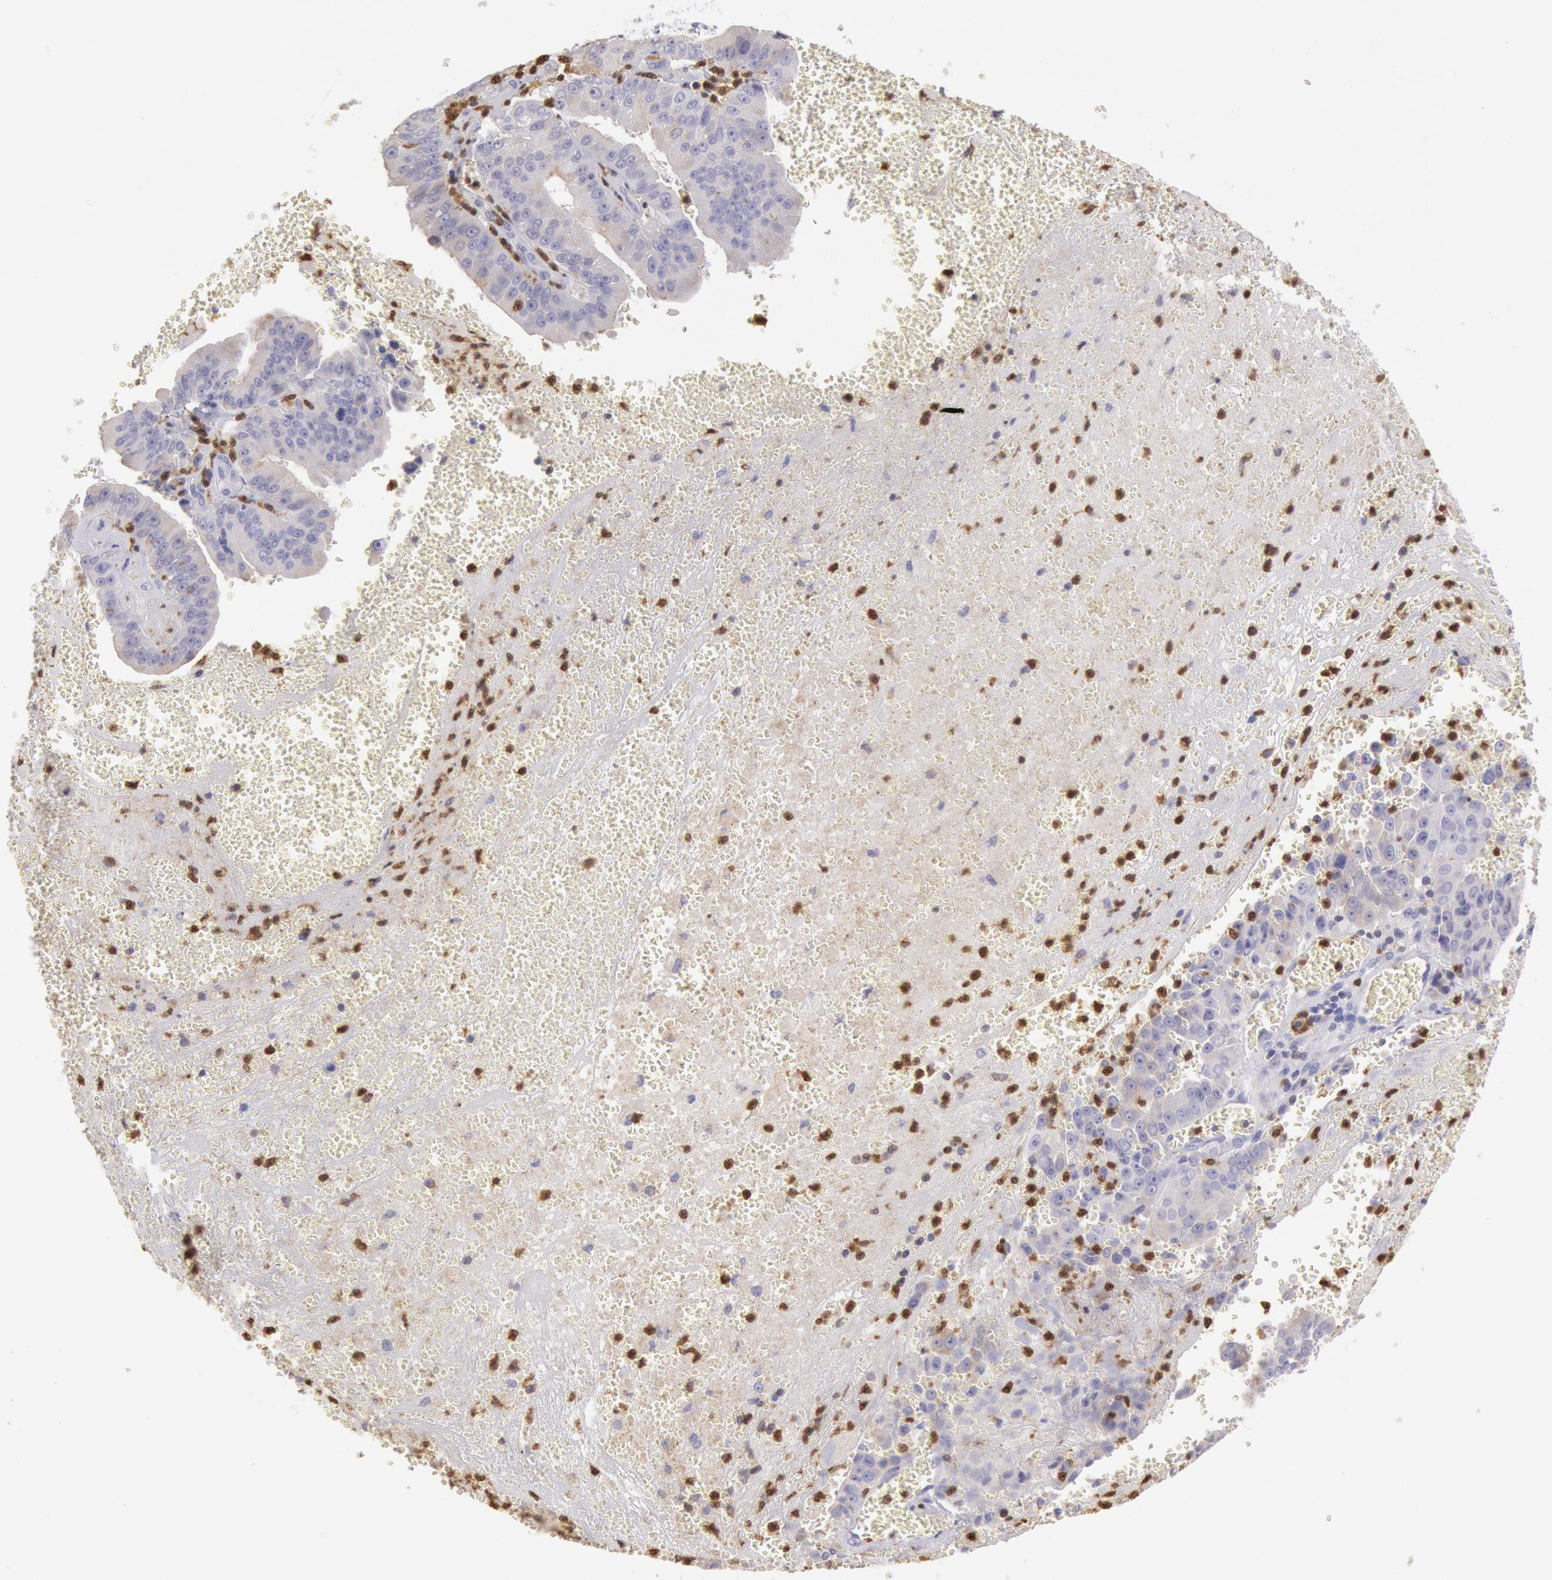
{"staining": {"intensity": "negative", "quantity": "none", "location": "none"}, "tissue": "liver cancer", "cell_type": "Tumor cells", "image_type": "cancer", "snomed": [{"axis": "morphology", "description": "Cholangiocarcinoma"}, {"axis": "topography", "description": "Liver"}], "caption": "Immunohistochemistry photomicrograph of neoplastic tissue: human liver cholangiocarcinoma stained with DAB exhibits no significant protein positivity in tumor cells.", "gene": "RAB27A", "patient": {"sex": "female", "age": 79}}